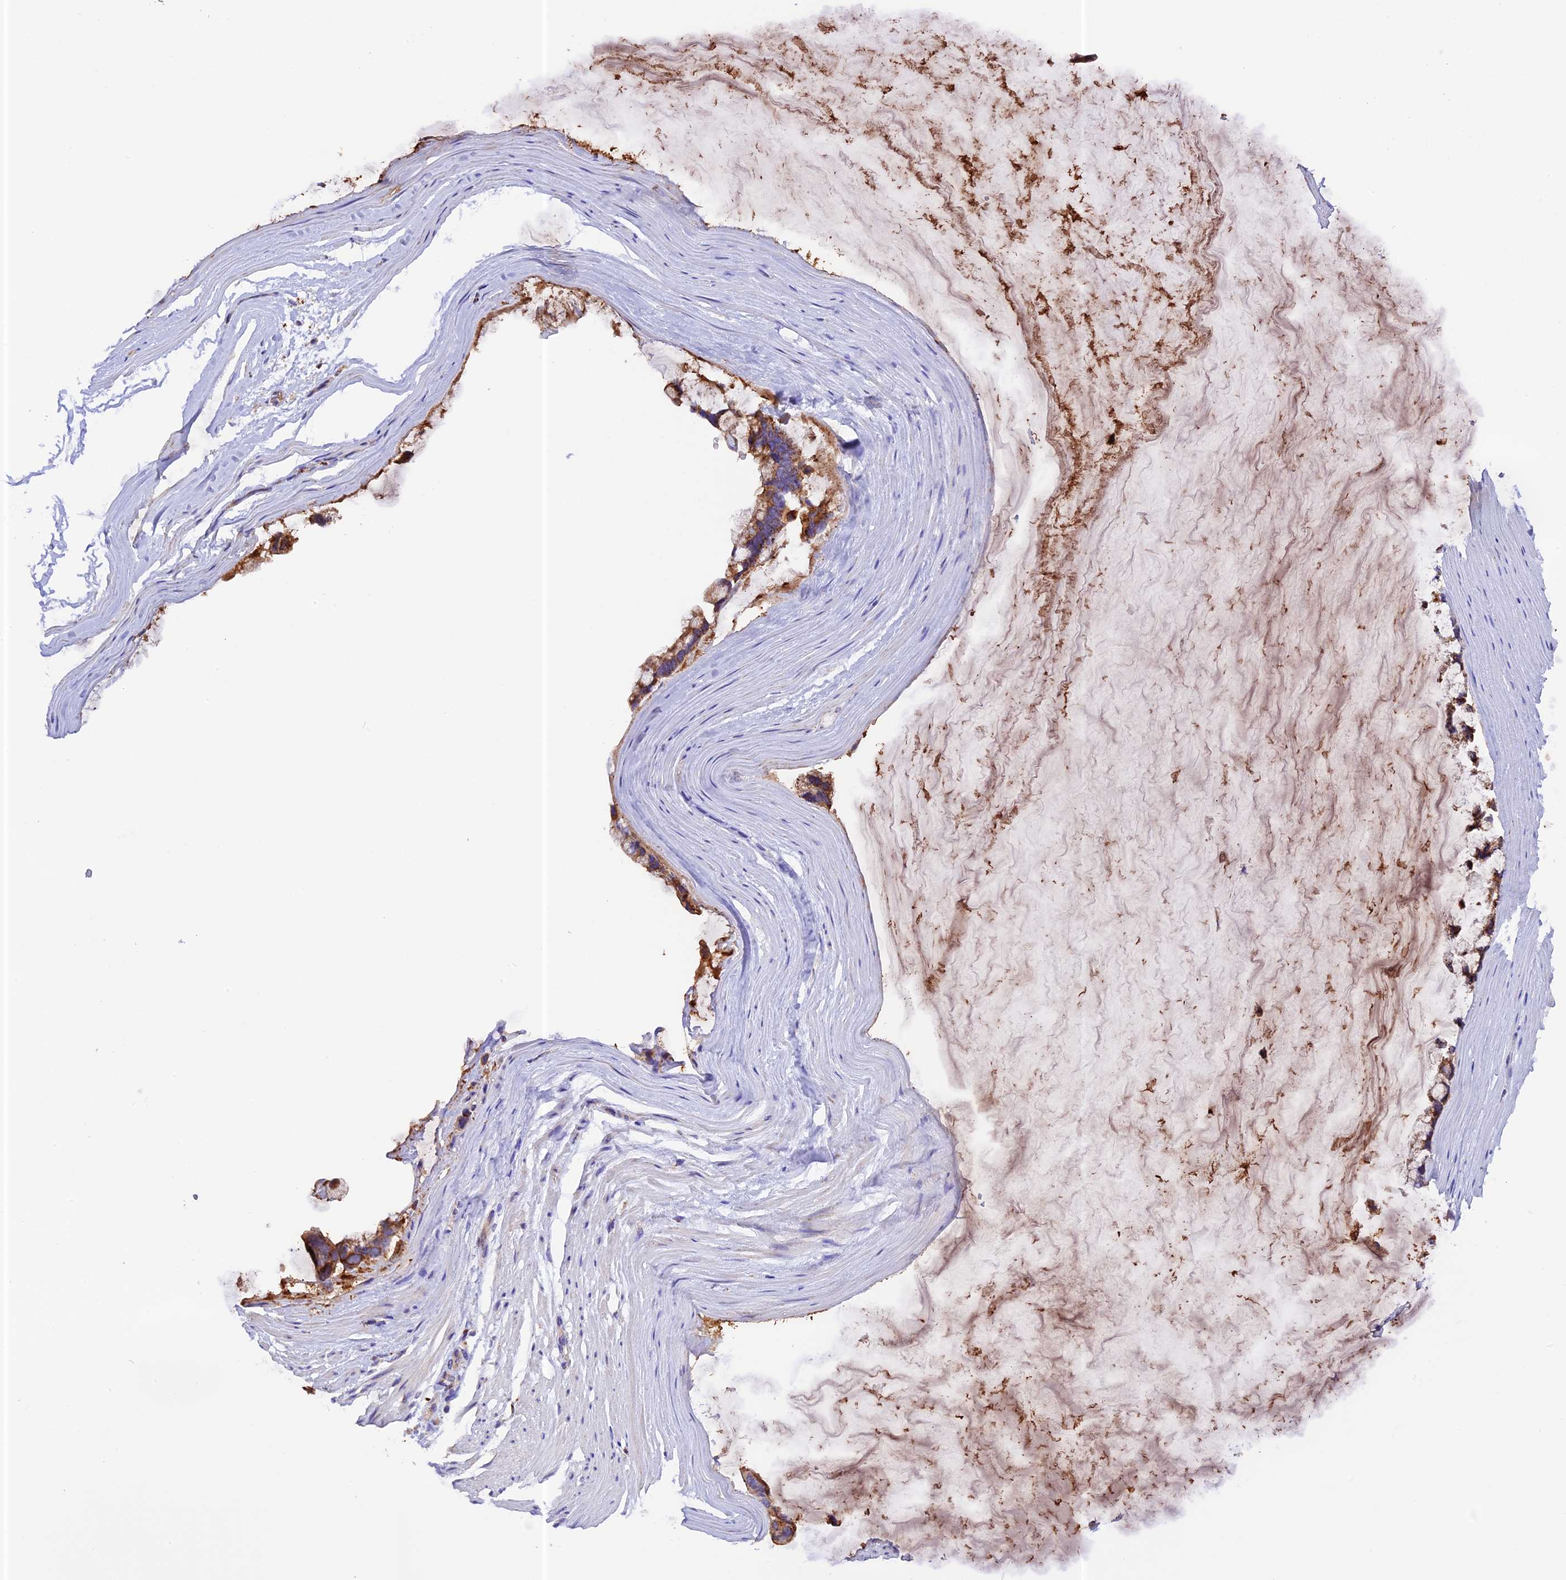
{"staining": {"intensity": "moderate", "quantity": ">75%", "location": "cytoplasmic/membranous"}, "tissue": "ovarian cancer", "cell_type": "Tumor cells", "image_type": "cancer", "snomed": [{"axis": "morphology", "description": "Cystadenocarcinoma, mucinous, NOS"}, {"axis": "topography", "description": "Ovary"}], "caption": "Mucinous cystadenocarcinoma (ovarian) stained with a brown dye reveals moderate cytoplasmic/membranous positive staining in approximately >75% of tumor cells.", "gene": "METTL22", "patient": {"sex": "female", "age": 39}}